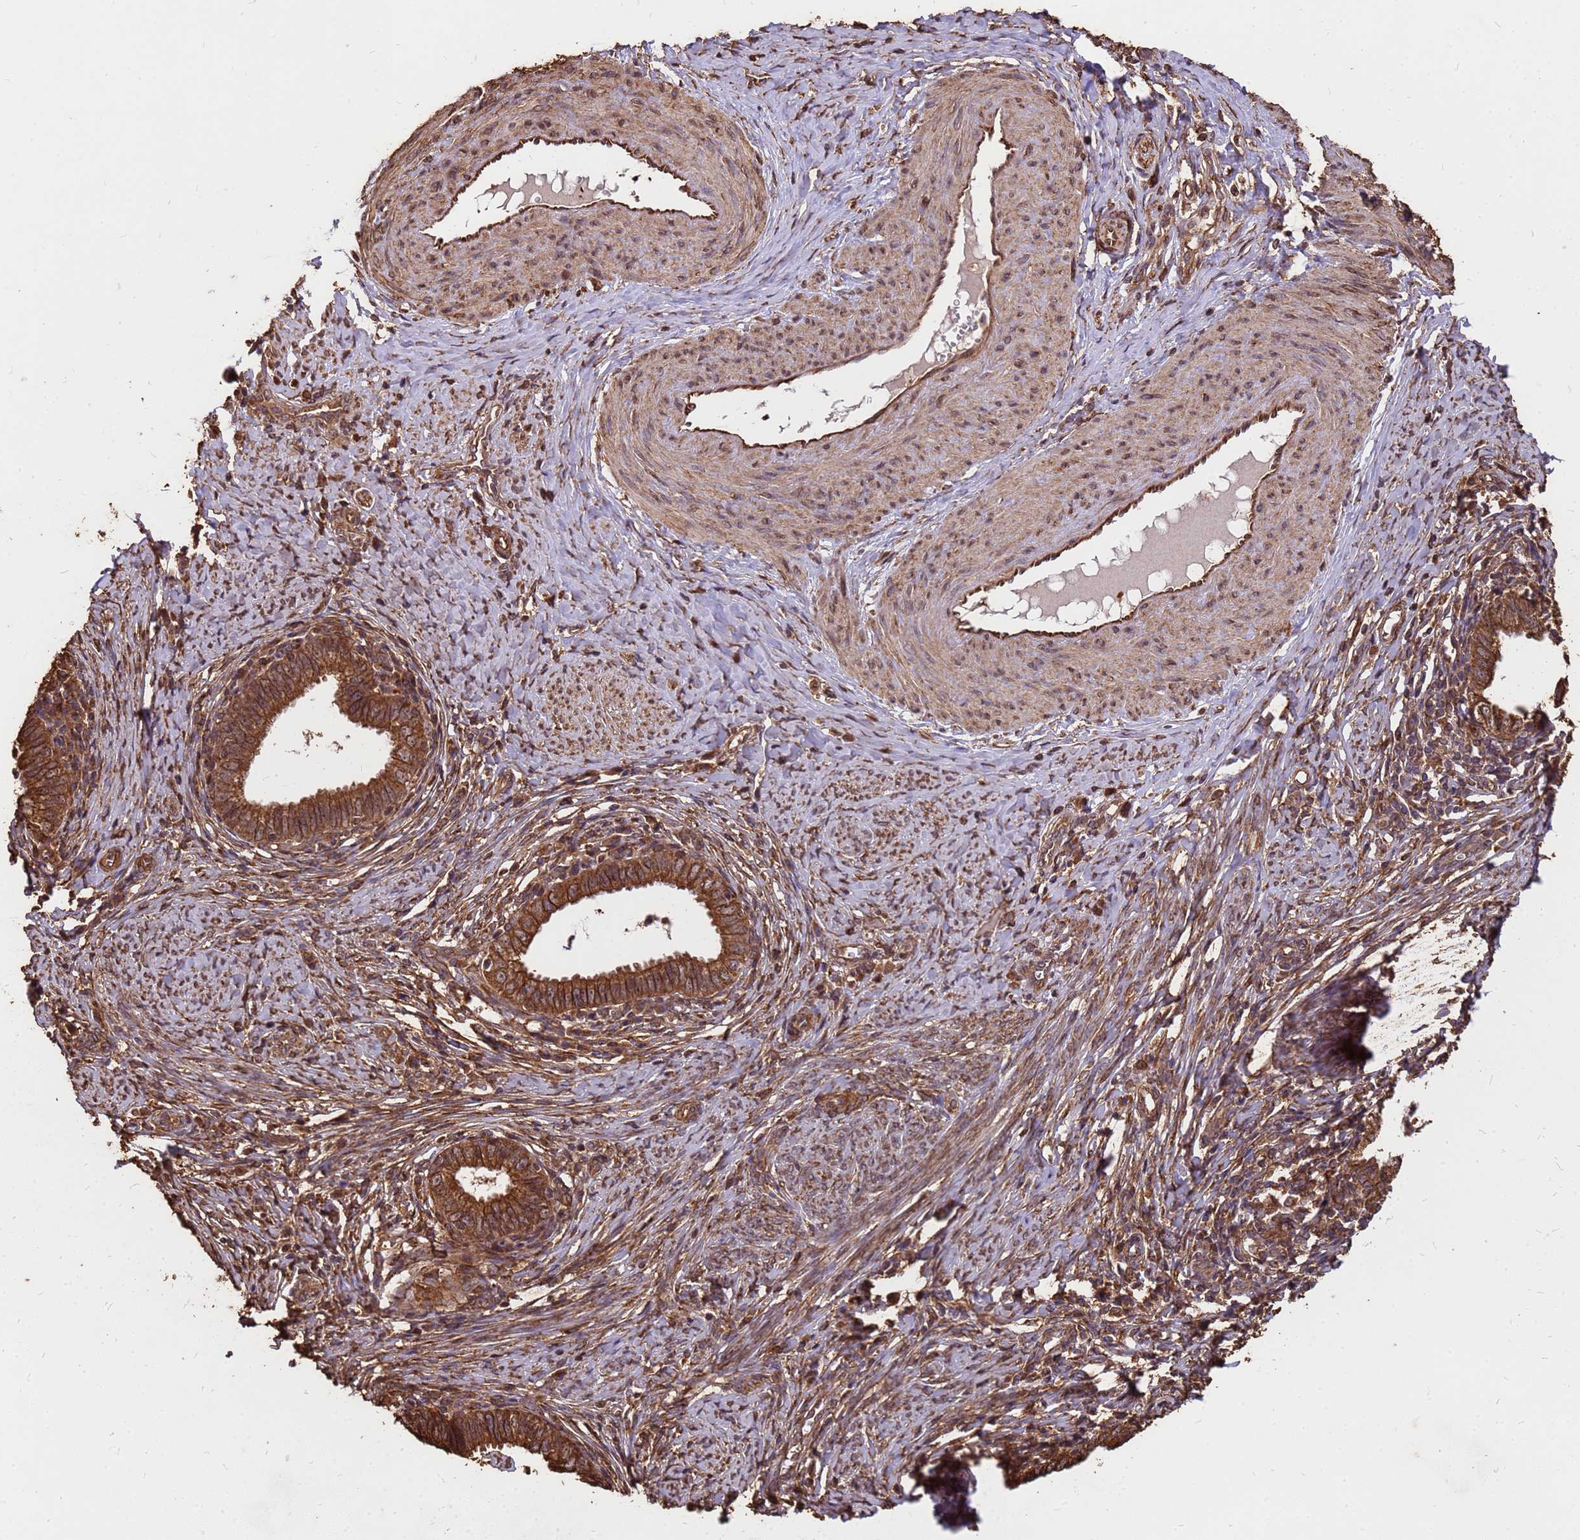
{"staining": {"intensity": "moderate", "quantity": ">75%", "location": "cytoplasmic/membranous"}, "tissue": "cervical cancer", "cell_type": "Tumor cells", "image_type": "cancer", "snomed": [{"axis": "morphology", "description": "Adenocarcinoma, NOS"}, {"axis": "topography", "description": "Cervix"}], "caption": "A medium amount of moderate cytoplasmic/membranous staining is appreciated in approximately >75% of tumor cells in cervical cancer tissue.", "gene": "ZNF618", "patient": {"sex": "female", "age": 36}}